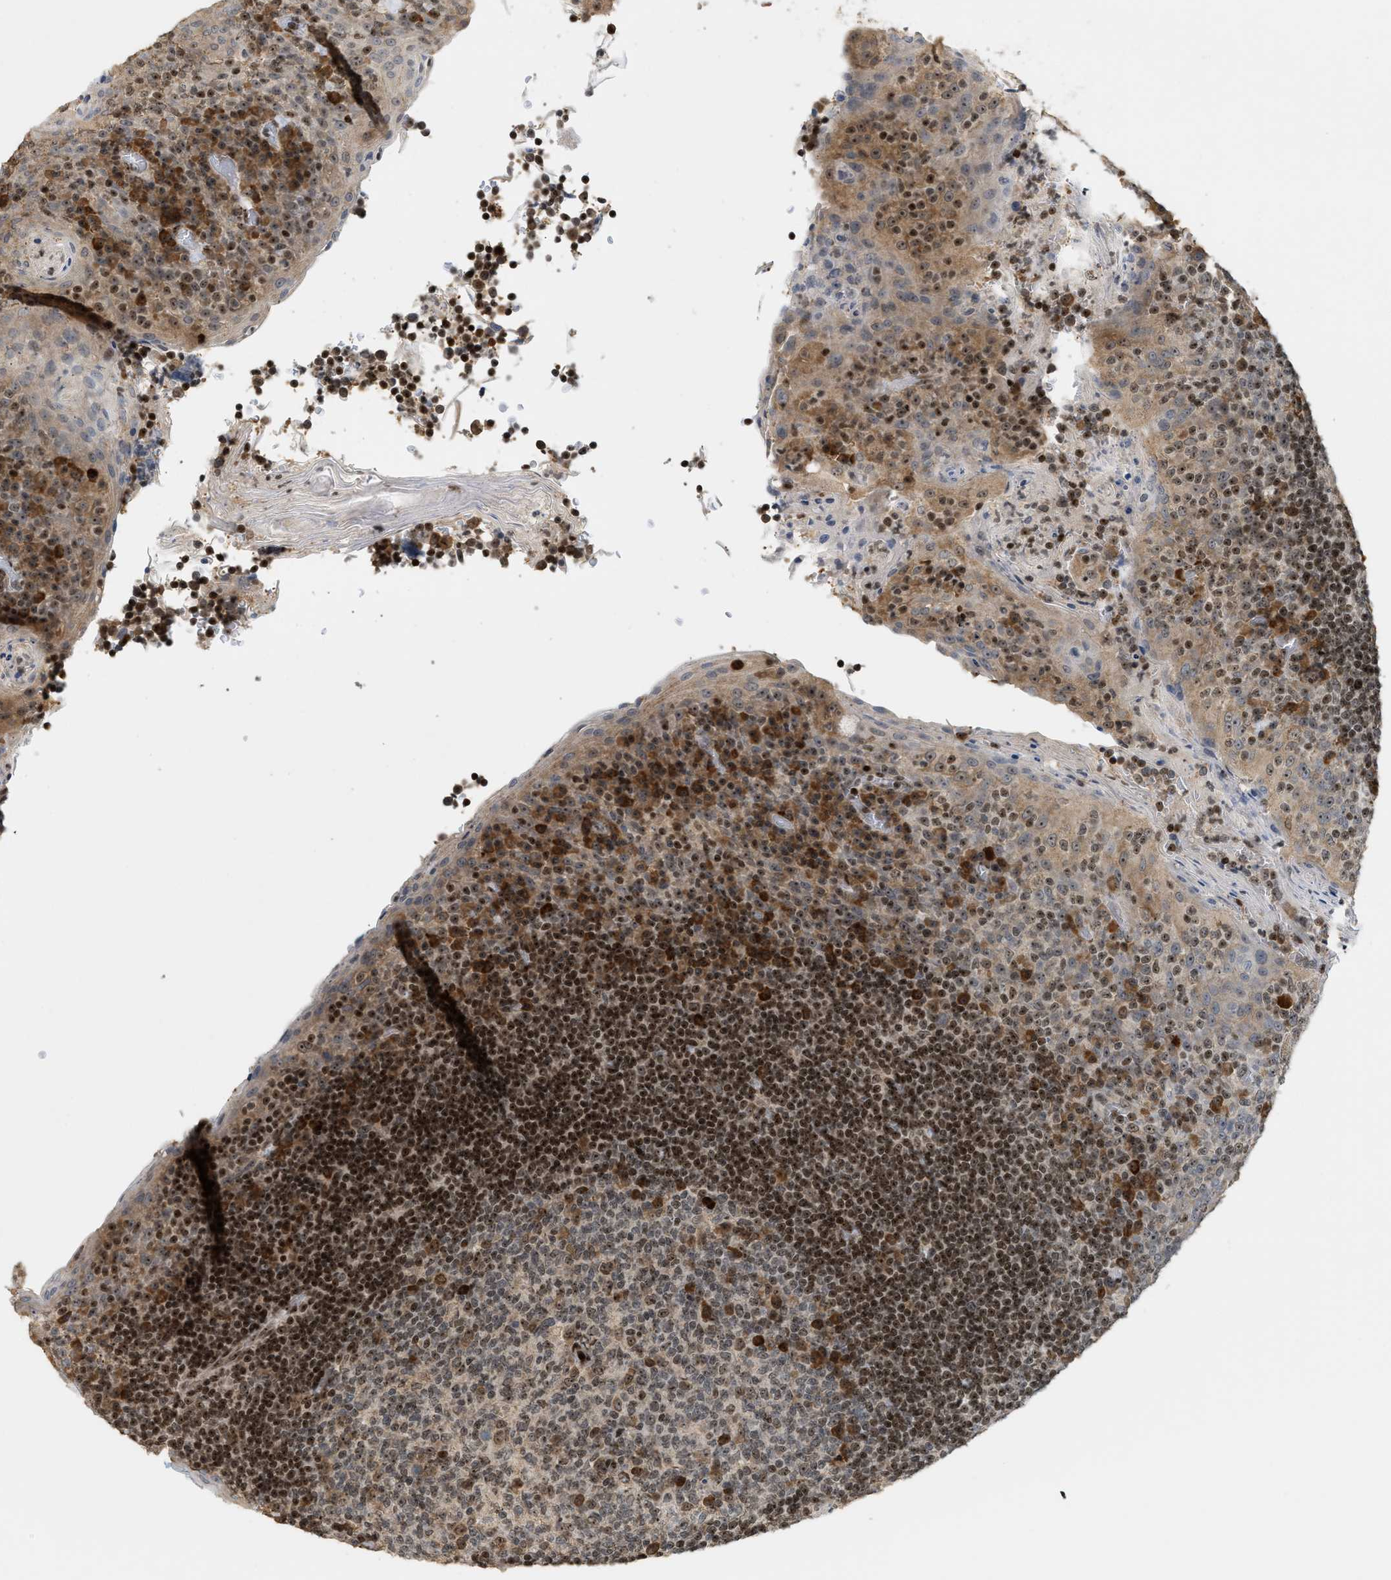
{"staining": {"intensity": "moderate", "quantity": "25%-75%", "location": "nuclear"}, "tissue": "tonsil", "cell_type": "Germinal center cells", "image_type": "normal", "snomed": [{"axis": "morphology", "description": "Normal tissue, NOS"}, {"axis": "topography", "description": "Tonsil"}], "caption": "A high-resolution micrograph shows IHC staining of benign tonsil, which reveals moderate nuclear positivity in approximately 25%-75% of germinal center cells. (brown staining indicates protein expression, while blue staining denotes nuclei).", "gene": "ZNF22", "patient": {"sex": "male", "age": 17}}